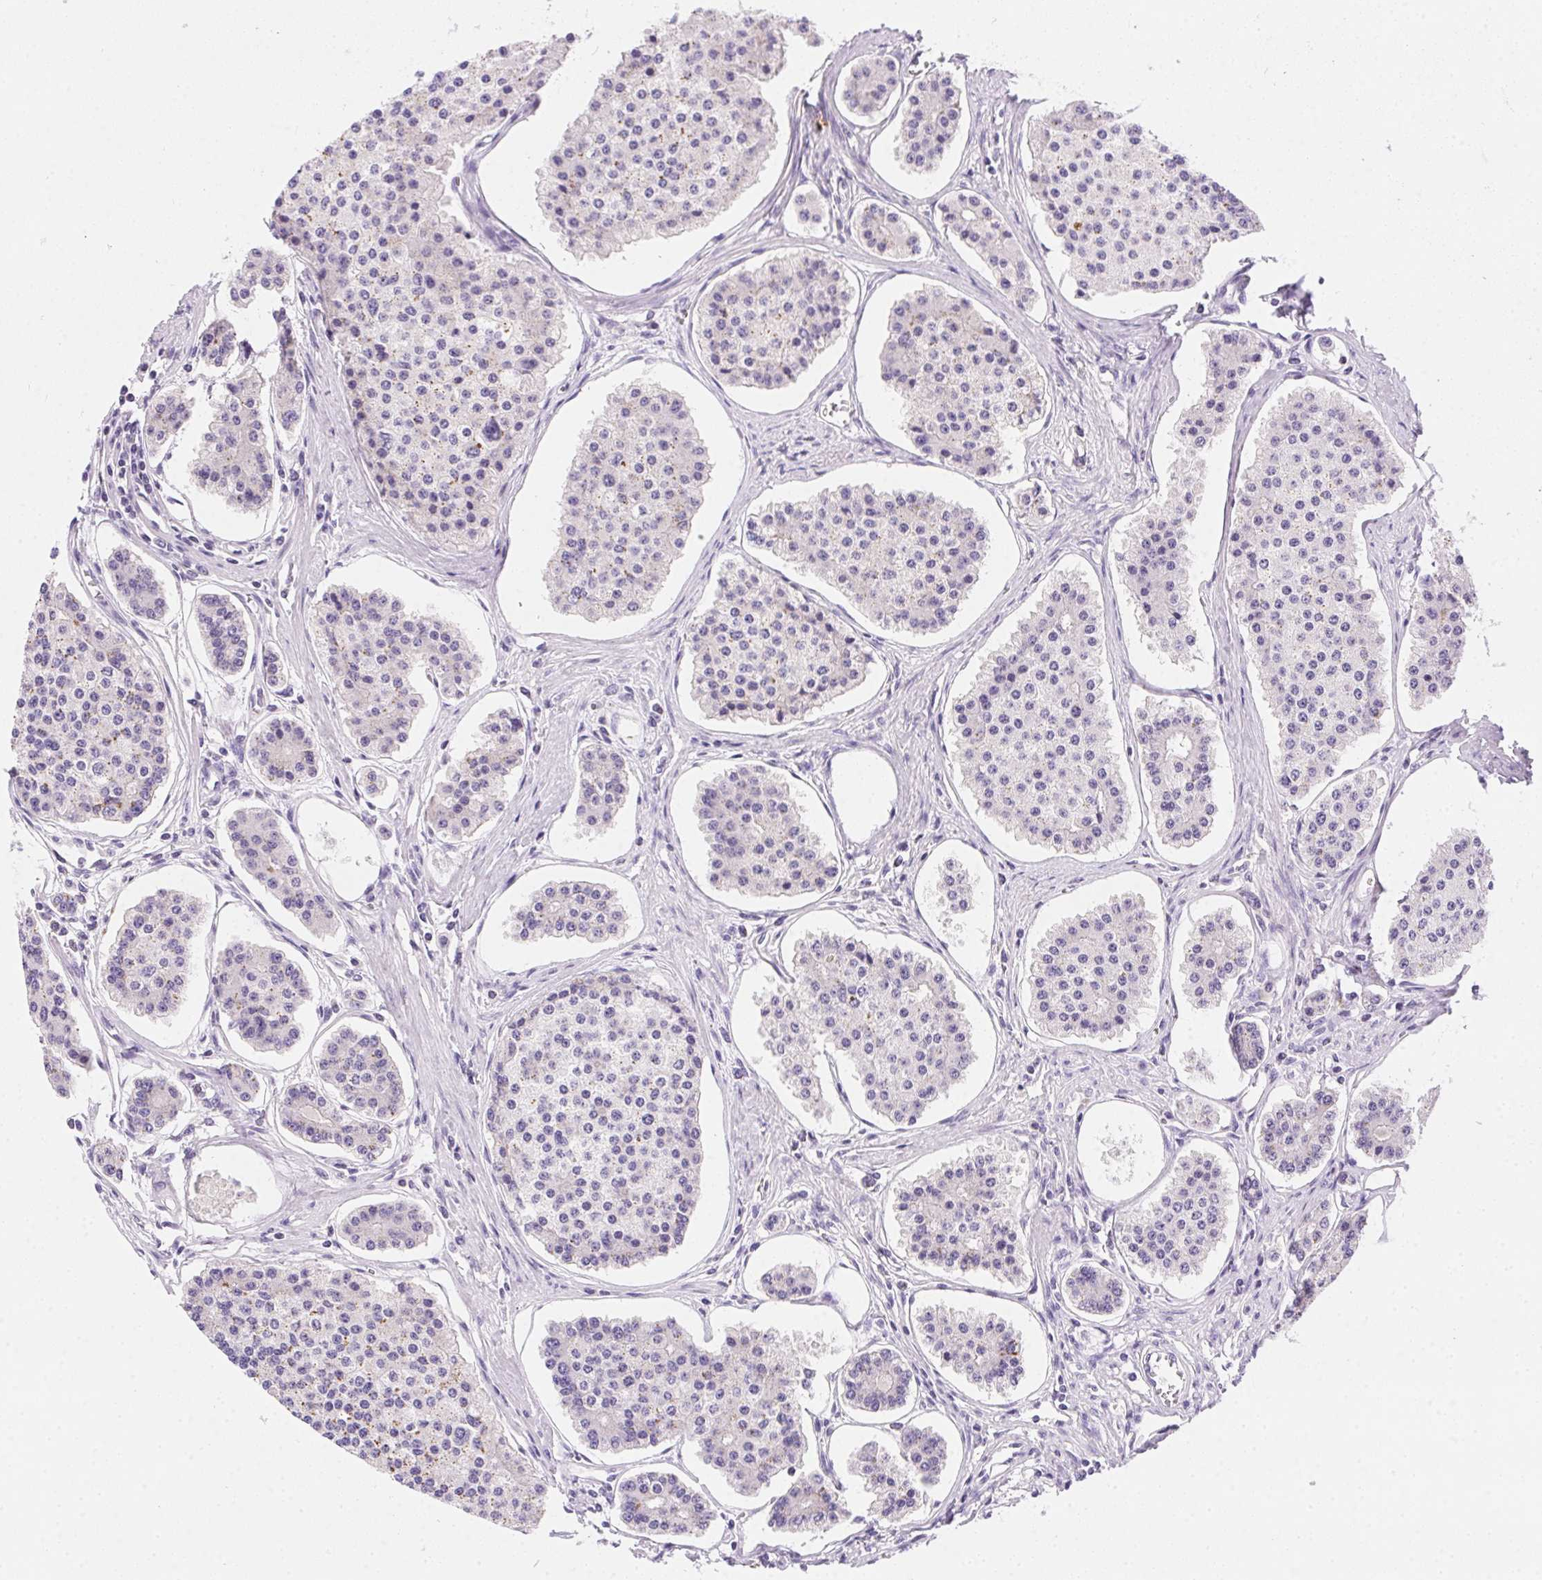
{"staining": {"intensity": "negative", "quantity": "none", "location": "none"}, "tissue": "carcinoid", "cell_type": "Tumor cells", "image_type": "cancer", "snomed": [{"axis": "morphology", "description": "Carcinoid, malignant, NOS"}, {"axis": "topography", "description": "Small intestine"}], "caption": "DAB (3,3'-diaminobenzidine) immunohistochemical staining of human carcinoid (malignant) displays no significant positivity in tumor cells. (Brightfield microscopy of DAB immunohistochemistry at high magnification).", "gene": "SSTR4", "patient": {"sex": "female", "age": 65}}